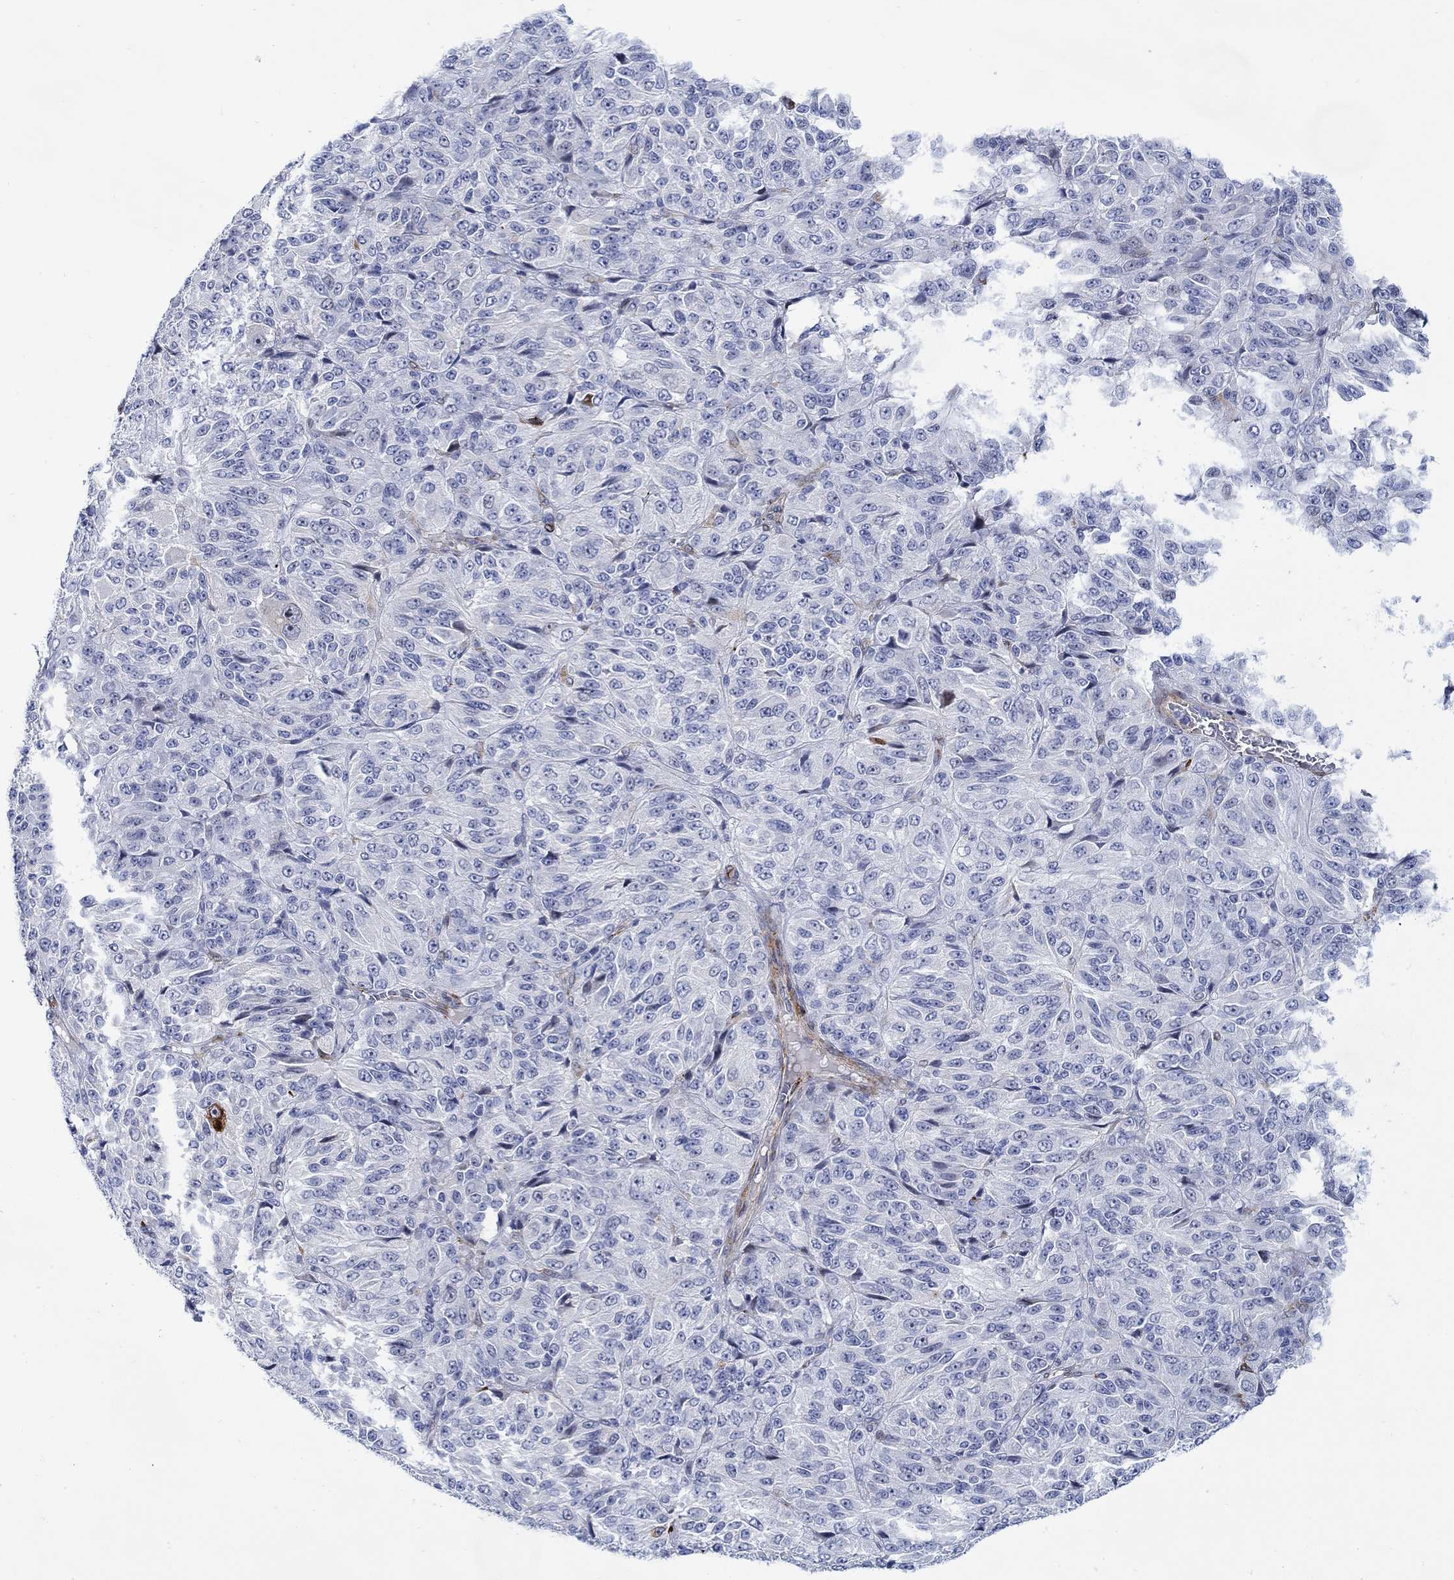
{"staining": {"intensity": "negative", "quantity": "none", "location": "none"}, "tissue": "melanoma", "cell_type": "Tumor cells", "image_type": "cancer", "snomed": [{"axis": "morphology", "description": "Malignant melanoma, Metastatic site"}, {"axis": "topography", "description": "Brain"}], "caption": "There is no significant expression in tumor cells of melanoma.", "gene": "KSR2", "patient": {"sex": "female", "age": 56}}